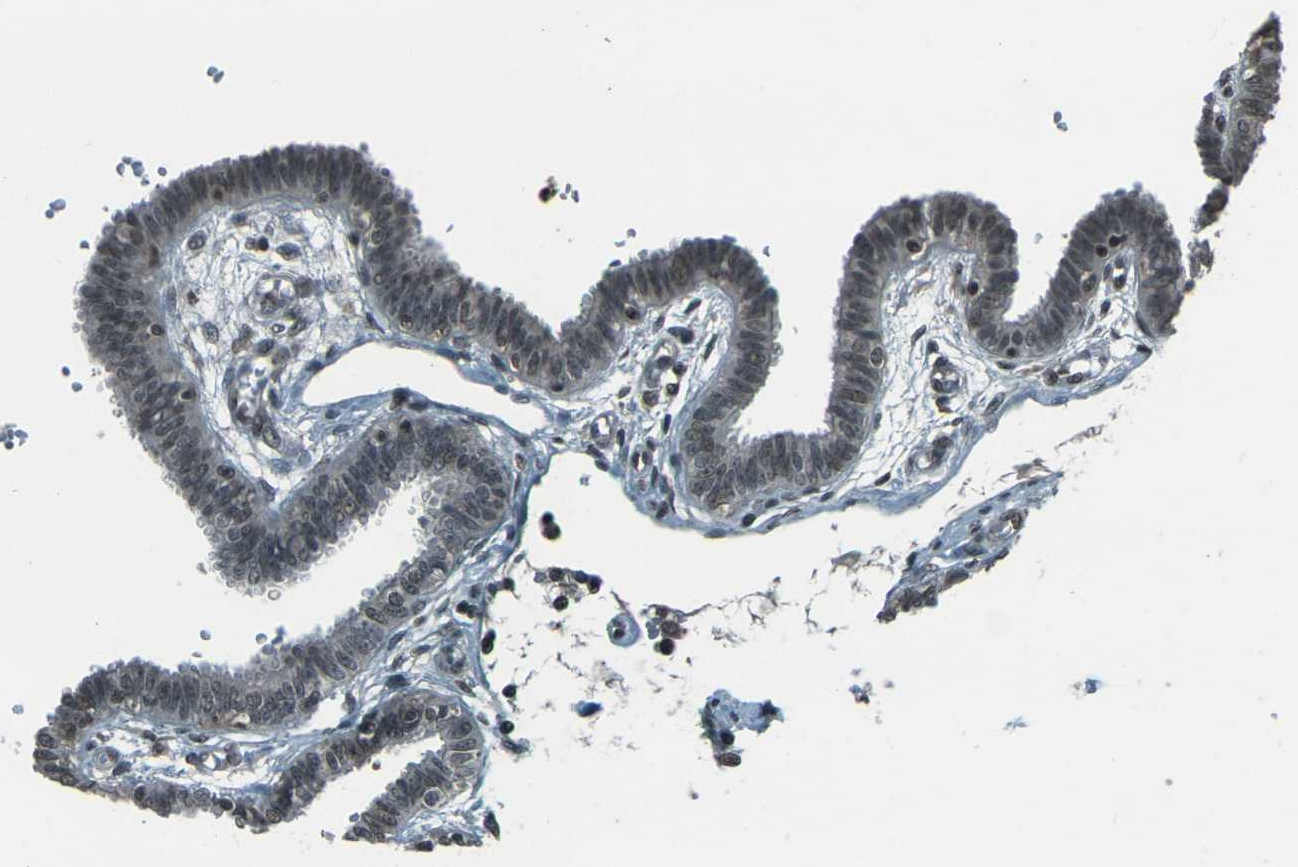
{"staining": {"intensity": "moderate", "quantity": "<25%", "location": "nuclear"}, "tissue": "fallopian tube", "cell_type": "Glandular cells", "image_type": "normal", "snomed": [{"axis": "morphology", "description": "Normal tissue, NOS"}, {"axis": "topography", "description": "Fallopian tube"}], "caption": "This image reveals benign fallopian tube stained with immunohistochemistry to label a protein in brown. The nuclear of glandular cells show moderate positivity for the protein. Nuclei are counter-stained blue.", "gene": "PRPF8", "patient": {"sex": "female", "age": 32}}